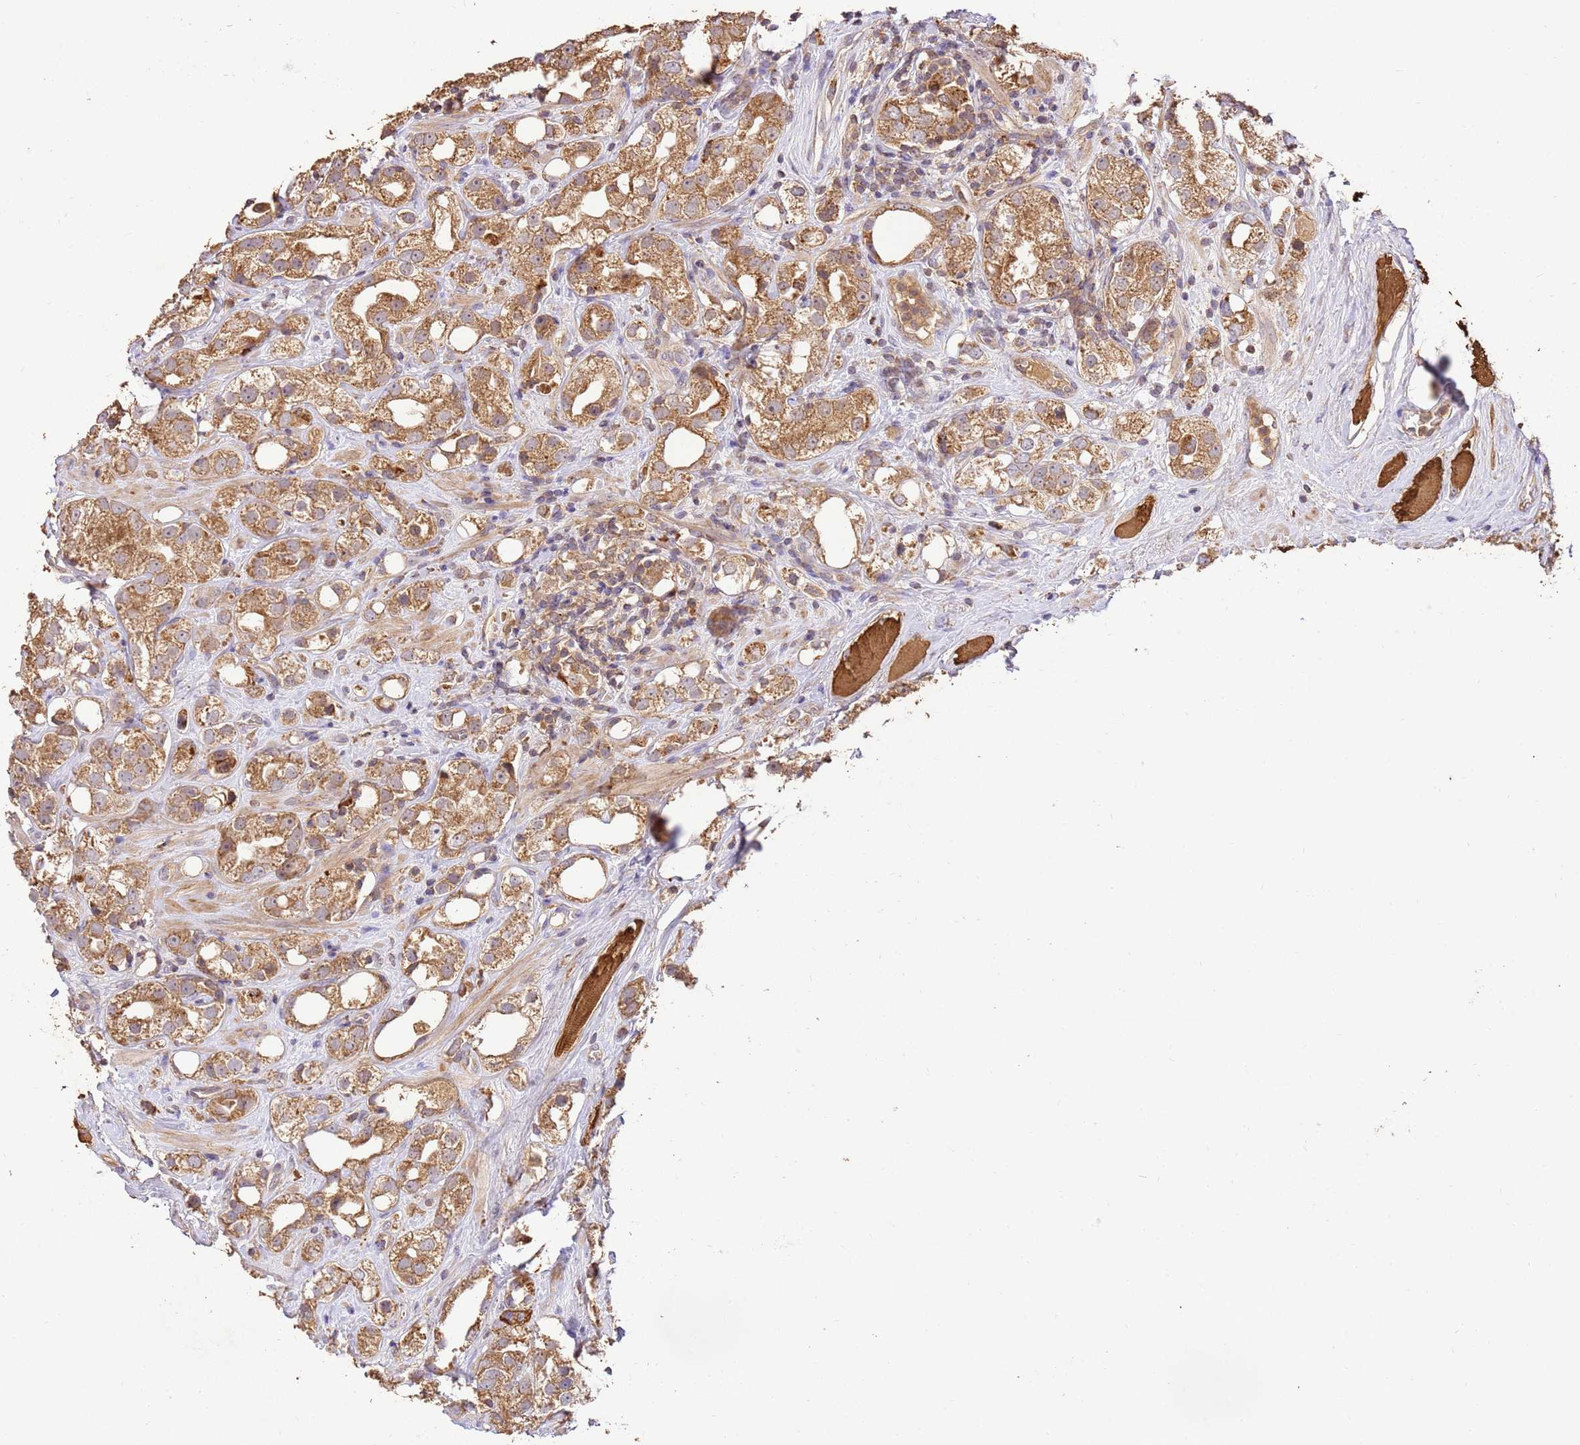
{"staining": {"intensity": "moderate", "quantity": ">75%", "location": "cytoplasmic/membranous"}, "tissue": "prostate cancer", "cell_type": "Tumor cells", "image_type": "cancer", "snomed": [{"axis": "morphology", "description": "Adenocarcinoma, NOS"}, {"axis": "topography", "description": "Prostate"}], "caption": "This image demonstrates IHC staining of human prostate cancer, with medium moderate cytoplasmic/membranous expression in approximately >75% of tumor cells.", "gene": "LRRC28", "patient": {"sex": "male", "age": 79}}